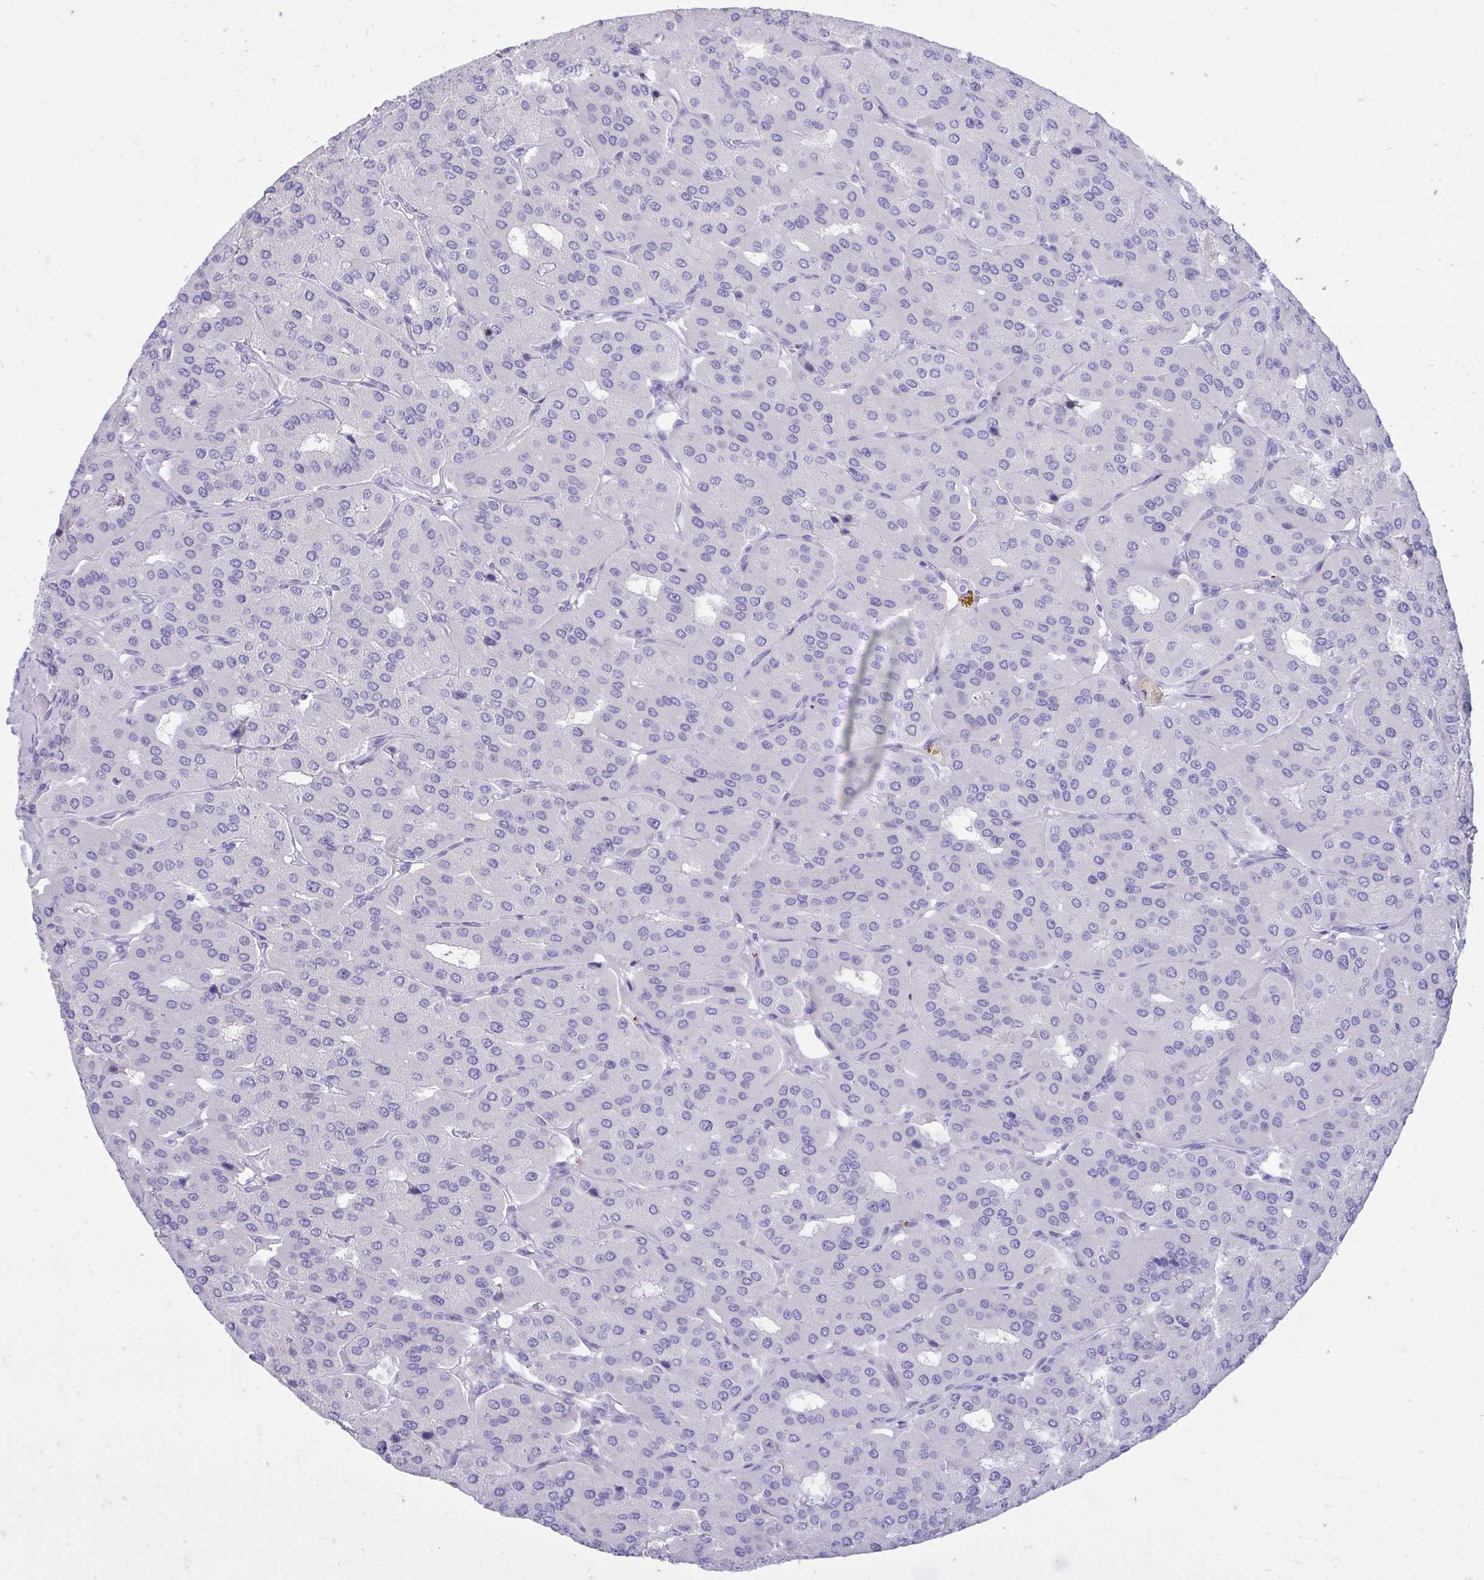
{"staining": {"intensity": "negative", "quantity": "none", "location": "none"}, "tissue": "parathyroid gland", "cell_type": "Glandular cells", "image_type": "normal", "snomed": [{"axis": "morphology", "description": "Normal tissue, NOS"}, {"axis": "morphology", "description": "Adenoma, NOS"}, {"axis": "topography", "description": "Parathyroid gland"}], "caption": "Histopathology image shows no significant protein expression in glandular cells of normal parathyroid gland.", "gene": "ANKDD1B", "patient": {"sex": "female", "age": 86}}